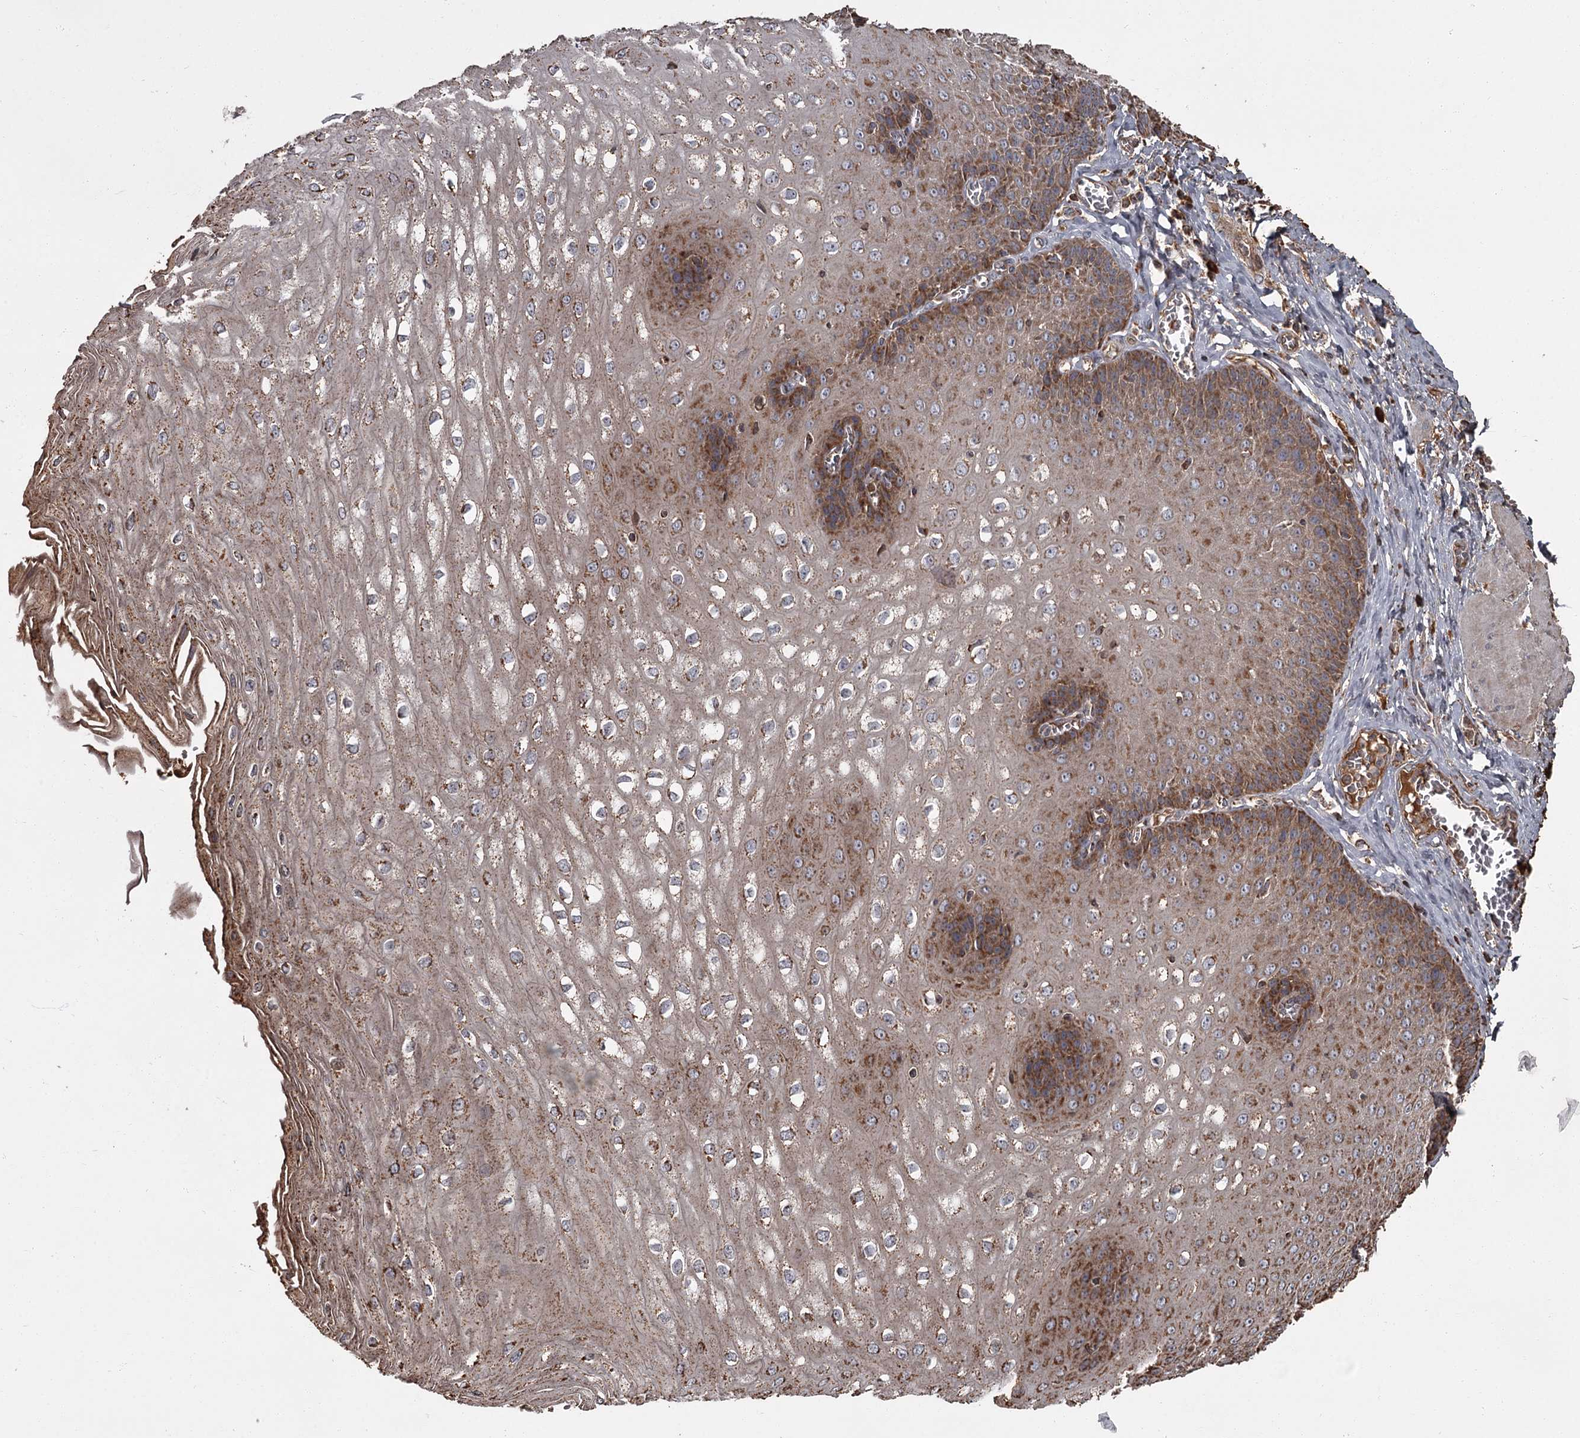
{"staining": {"intensity": "strong", "quantity": "25%-75%", "location": "cytoplasmic/membranous"}, "tissue": "esophagus", "cell_type": "Squamous epithelial cells", "image_type": "normal", "snomed": [{"axis": "morphology", "description": "Normal tissue, NOS"}, {"axis": "topography", "description": "Esophagus"}], "caption": "Esophagus stained with DAB (3,3'-diaminobenzidine) IHC displays high levels of strong cytoplasmic/membranous positivity in about 25%-75% of squamous epithelial cells. The protein of interest is shown in brown color, while the nuclei are stained blue.", "gene": "THAP9", "patient": {"sex": "male", "age": 60}}